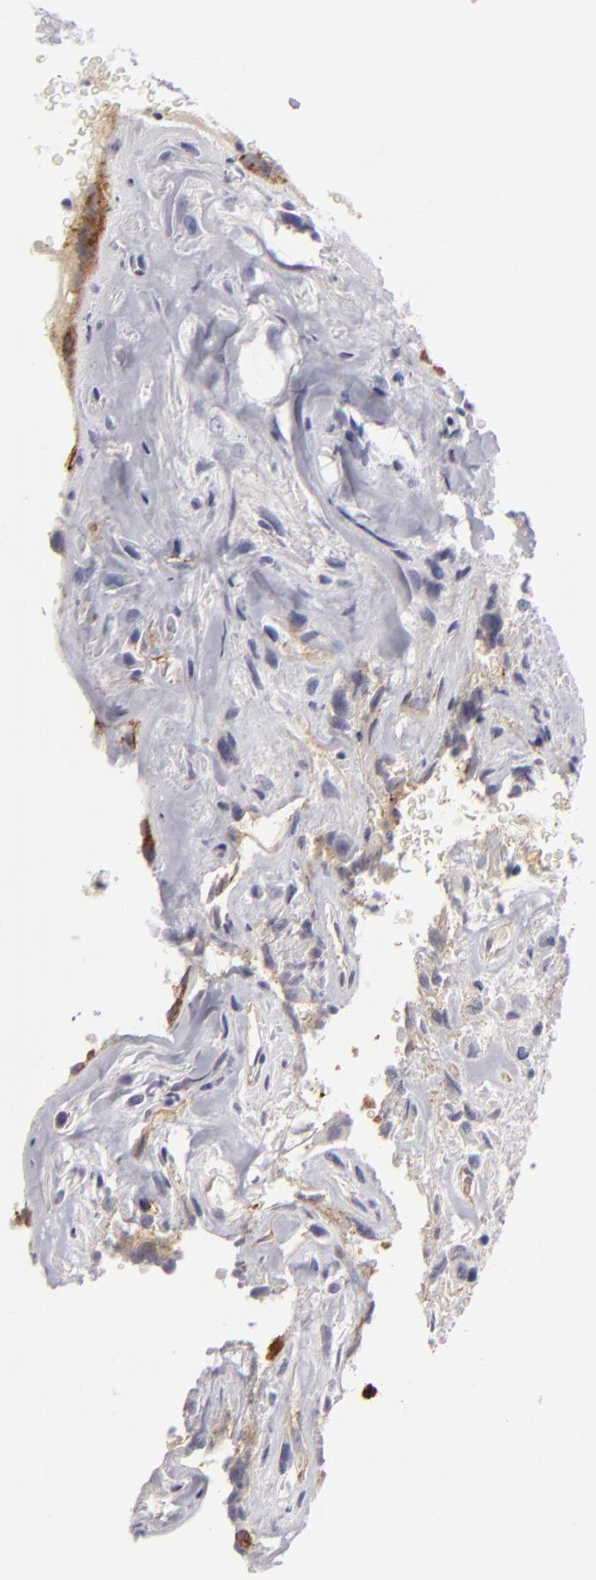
{"staining": {"intensity": "strong", "quantity": ">75%", "location": "cytoplasmic/membranous"}, "tissue": "breast cancer", "cell_type": "Tumor cells", "image_type": "cancer", "snomed": [{"axis": "morphology", "description": "Neoplasm, malignant, NOS"}, {"axis": "topography", "description": "Breast"}], "caption": "A brown stain highlights strong cytoplasmic/membranous positivity of a protein in malignant neoplasm (breast) tumor cells.", "gene": "JUP", "patient": {"sex": "female", "age": 50}}